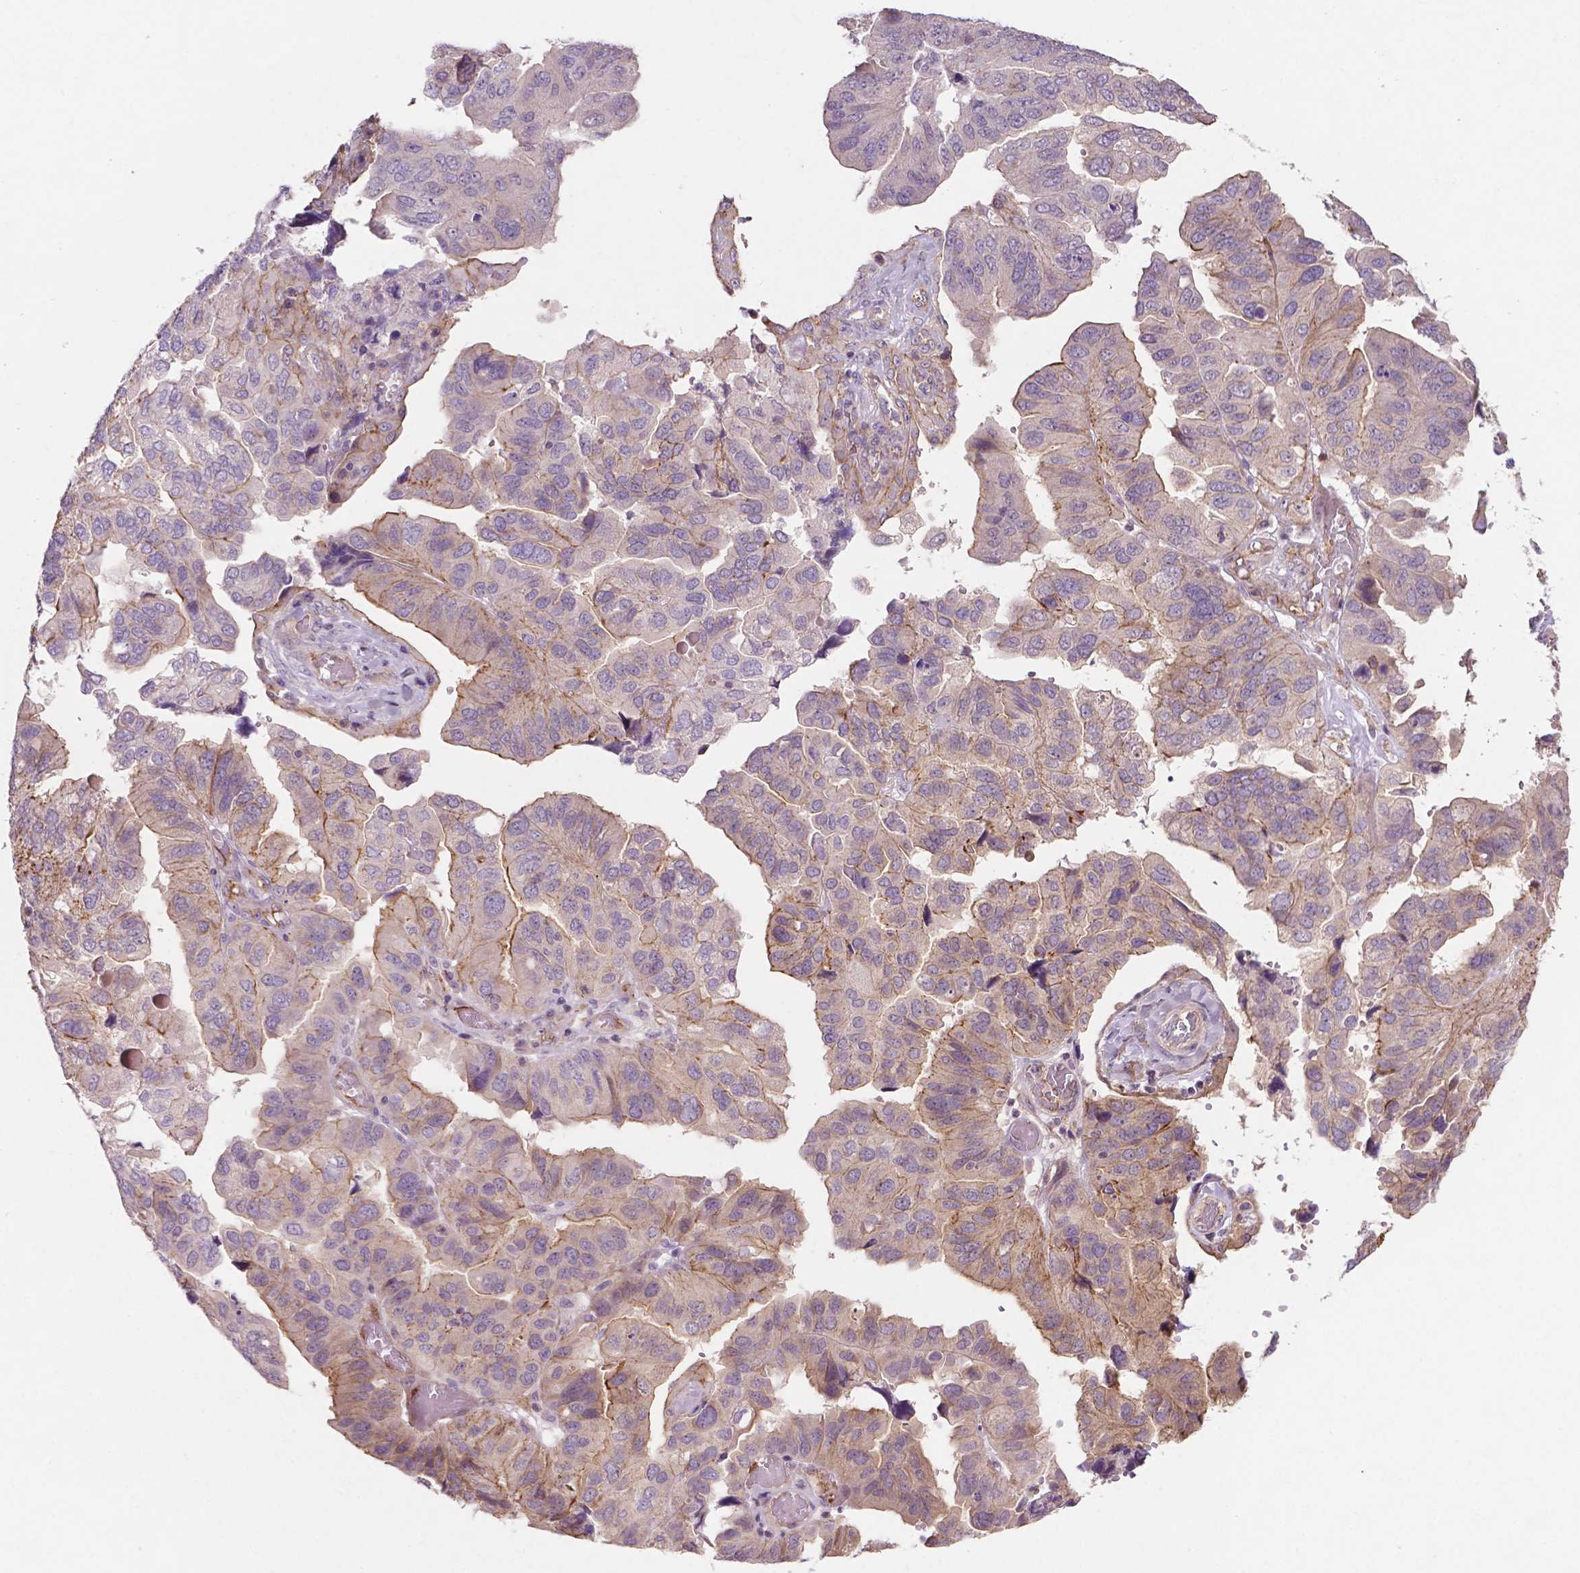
{"staining": {"intensity": "moderate", "quantity": "<25%", "location": "cytoplasmic/membranous"}, "tissue": "ovarian cancer", "cell_type": "Tumor cells", "image_type": "cancer", "snomed": [{"axis": "morphology", "description": "Cystadenocarcinoma, serous, NOS"}, {"axis": "topography", "description": "Ovary"}], "caption": "Immunohistochemical staining of human ovarian cancer (serous cystadenocarcinoma) demonstrates moderate cytoplasmic/membranous protein expression in approximately <25% of tumor cells.", "gene": "ARL5C", "patient": {"sex": "female", "age": 79}}